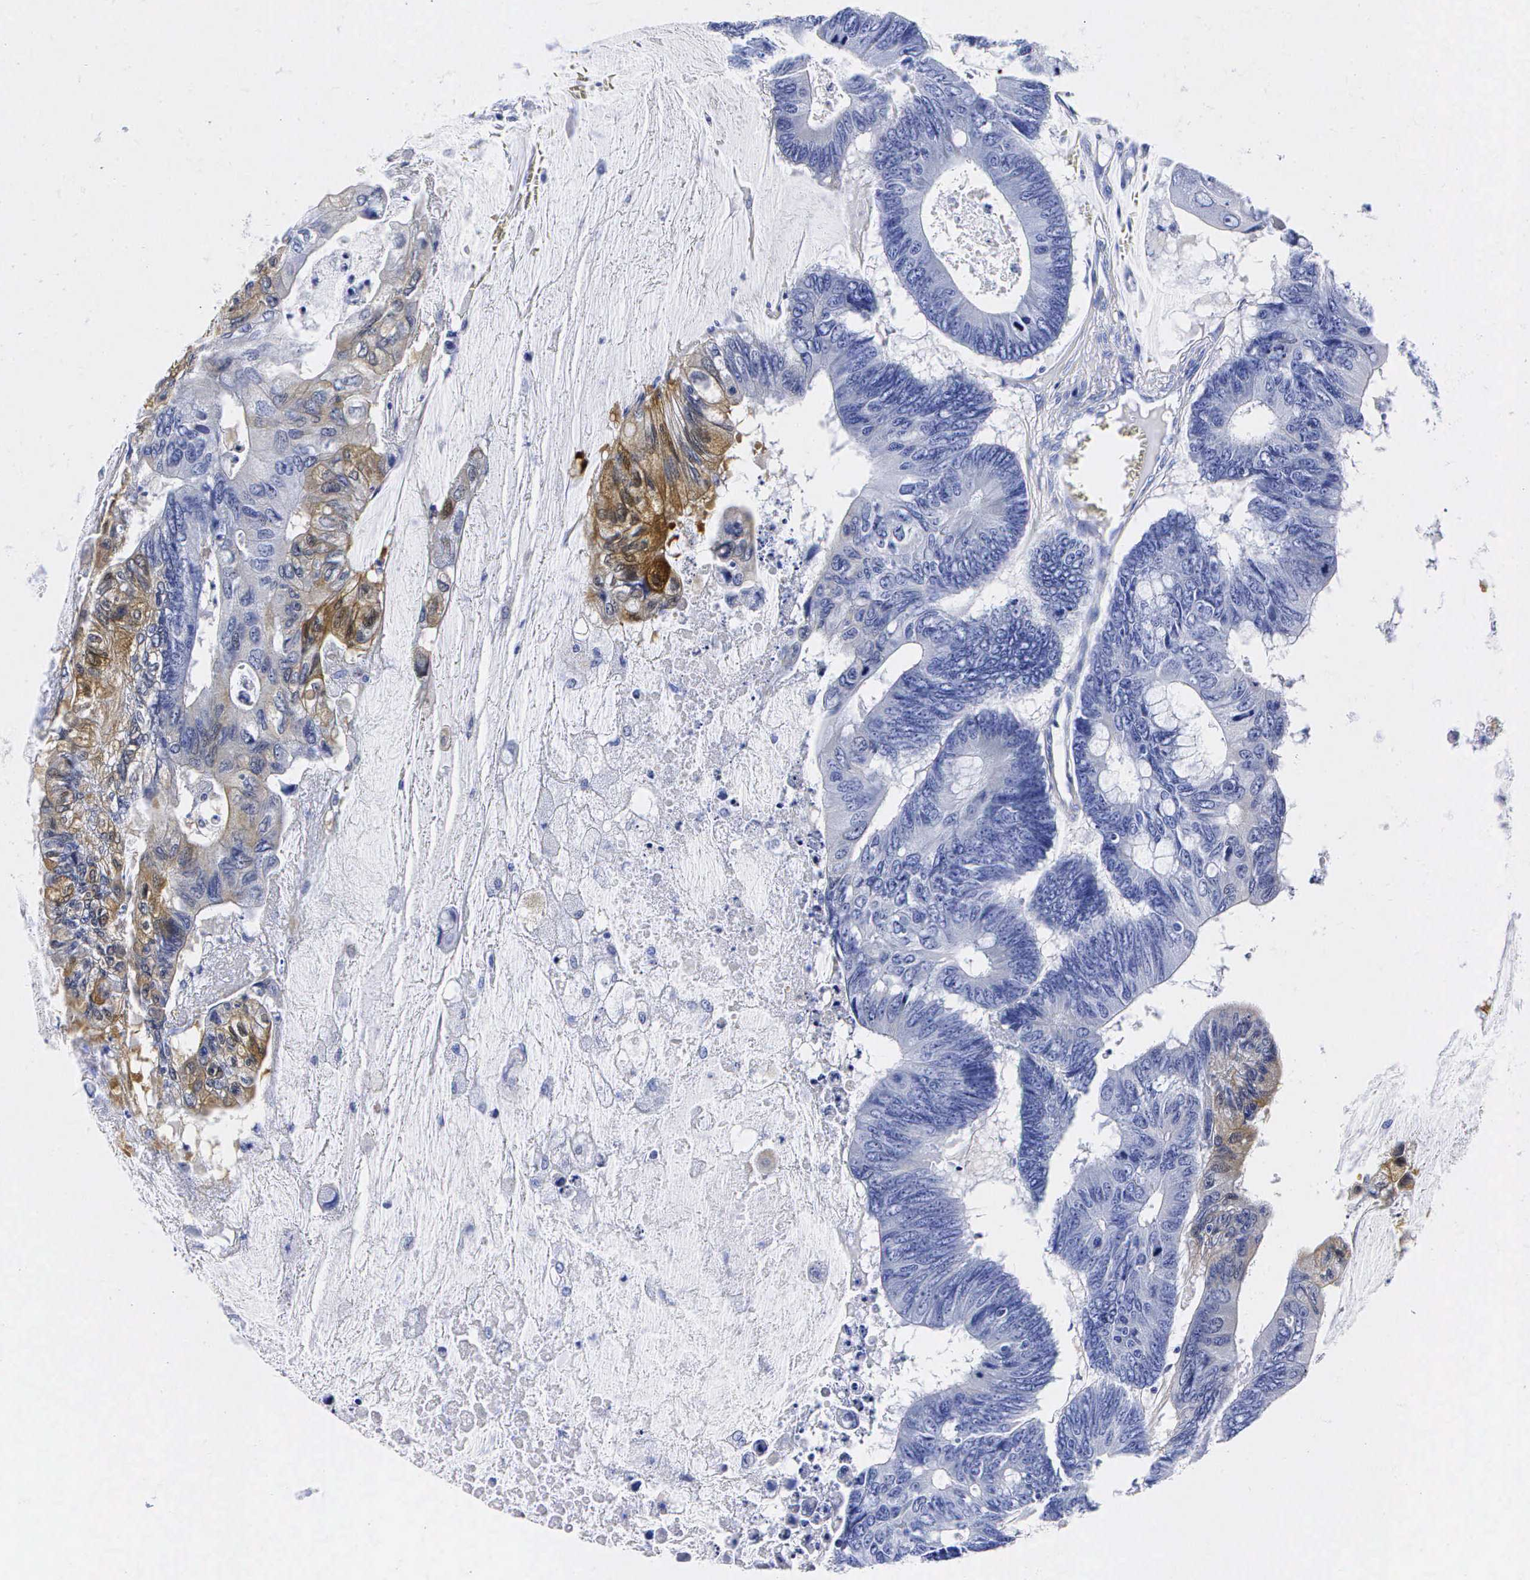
{"staining": {"intensity": "strong", "quantity": "<25%", "location": "cytoplasmic/membranous"}, "tissue": "colorectal cancer", "cell_type": "Tumor cells", "image_type": "cancer", "snomed": [{"axis": "morphology", "description": "Adenocarcinoma, NOS"}, {"axis": "topography", "description": "Colon"}], "caption": "Immunohistochemical staining of human colorectal cancer exhibits medium levels of strong cytoplasmic/membranous positivity in approximately <25% of tumor cells.", "gene": "ENO2", "patient": {"sex": "male", "age": 65}}